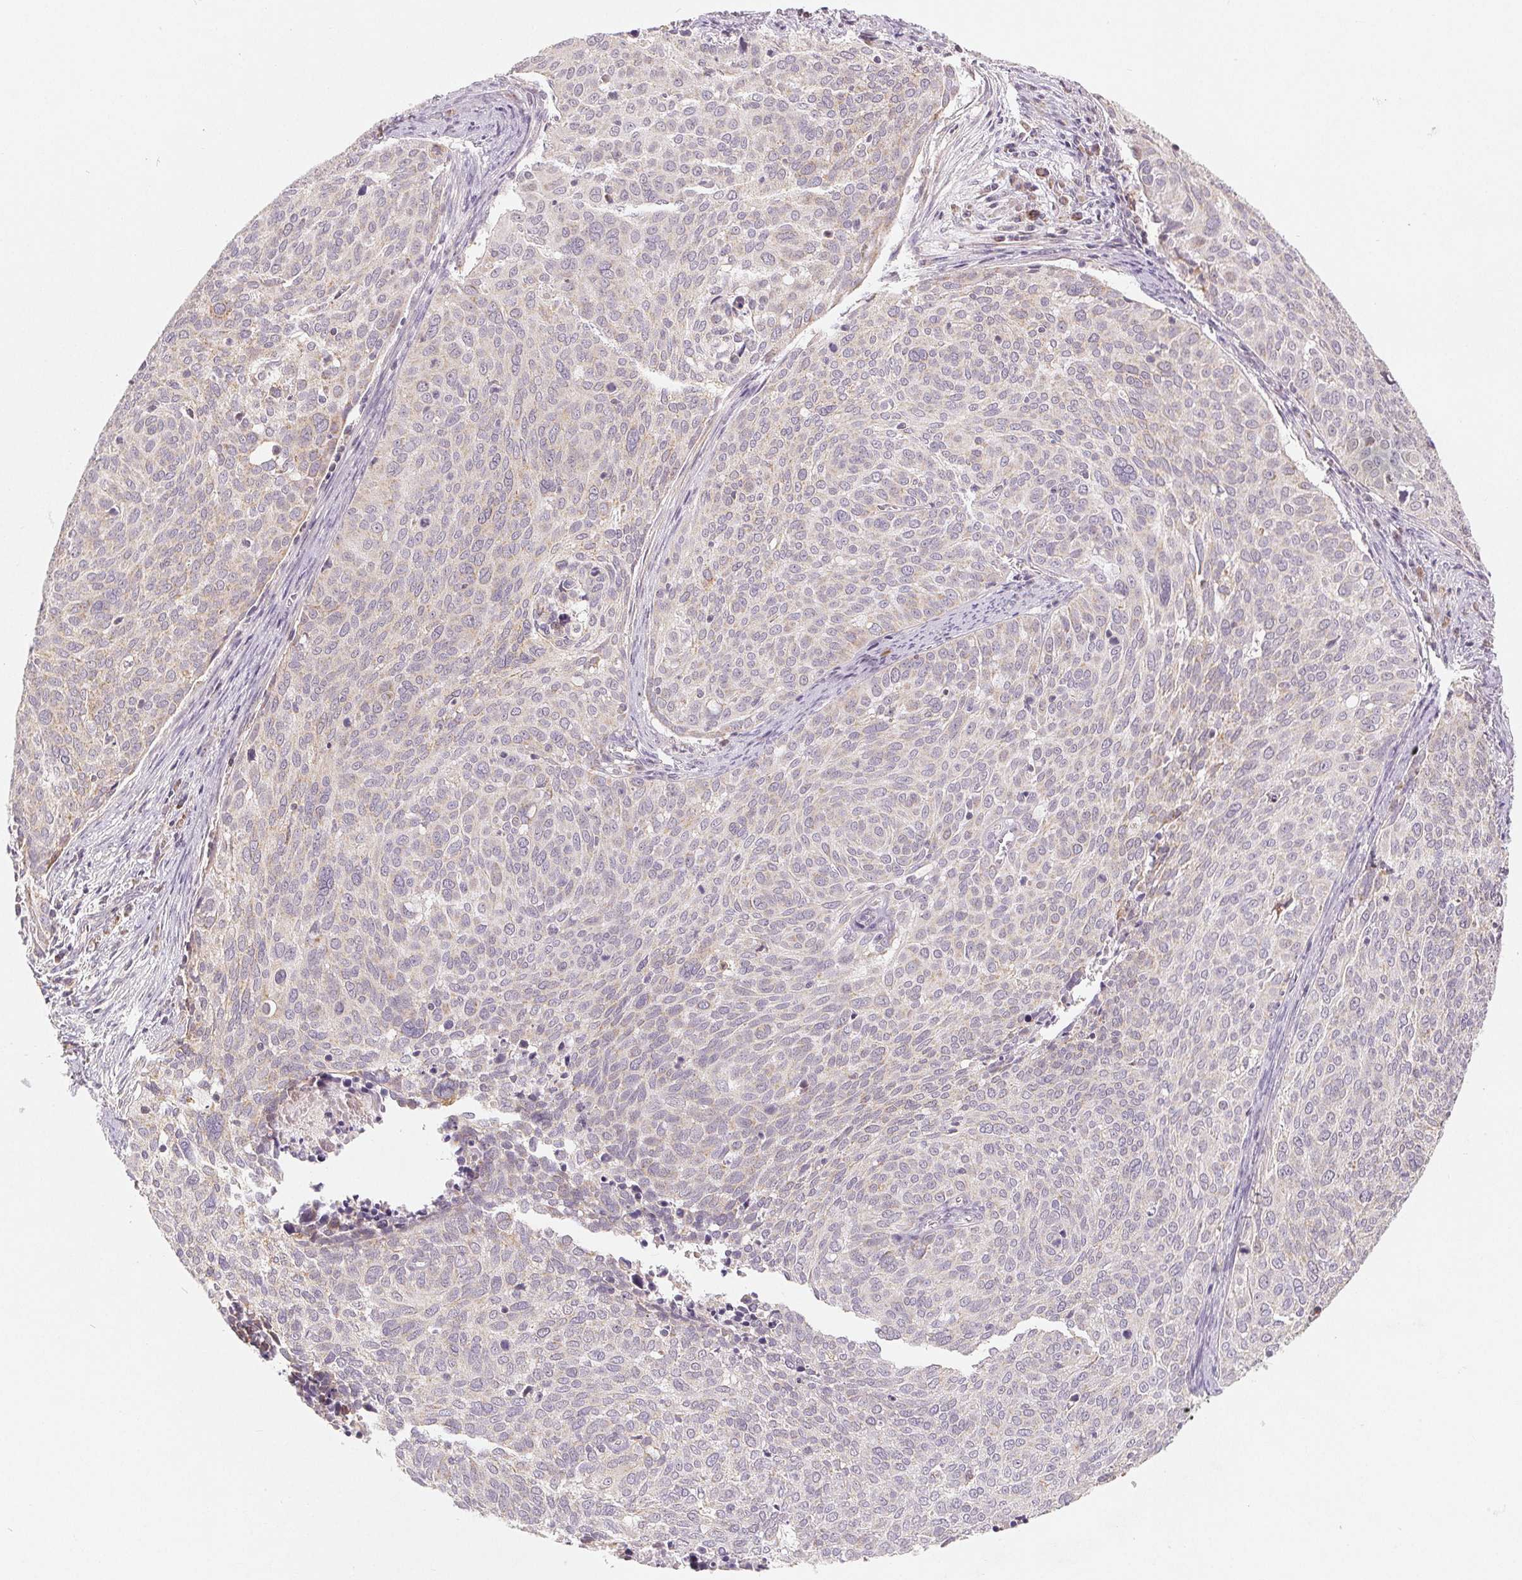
{"staining": {"intensity": "weak", "quantity": "<25%", "location": "cytoplasmic/membranous"}, "tissue": "cervical cancer", "cell_type": "Tumor cells", "image_type": "cancer", "snomed": [{"axis": "morphology", "description": "Squamous cell carcinoma, NOS"}, {"axis": "topography", "description": "Cervix"}], "caption": "DAB immunohistochemical staining of human squamous cell carcinoma (cervical) exhibits no significant positivity in tumor cells.", "gene": "GHITM", "patient": {"sex": "female", "age": 39}}